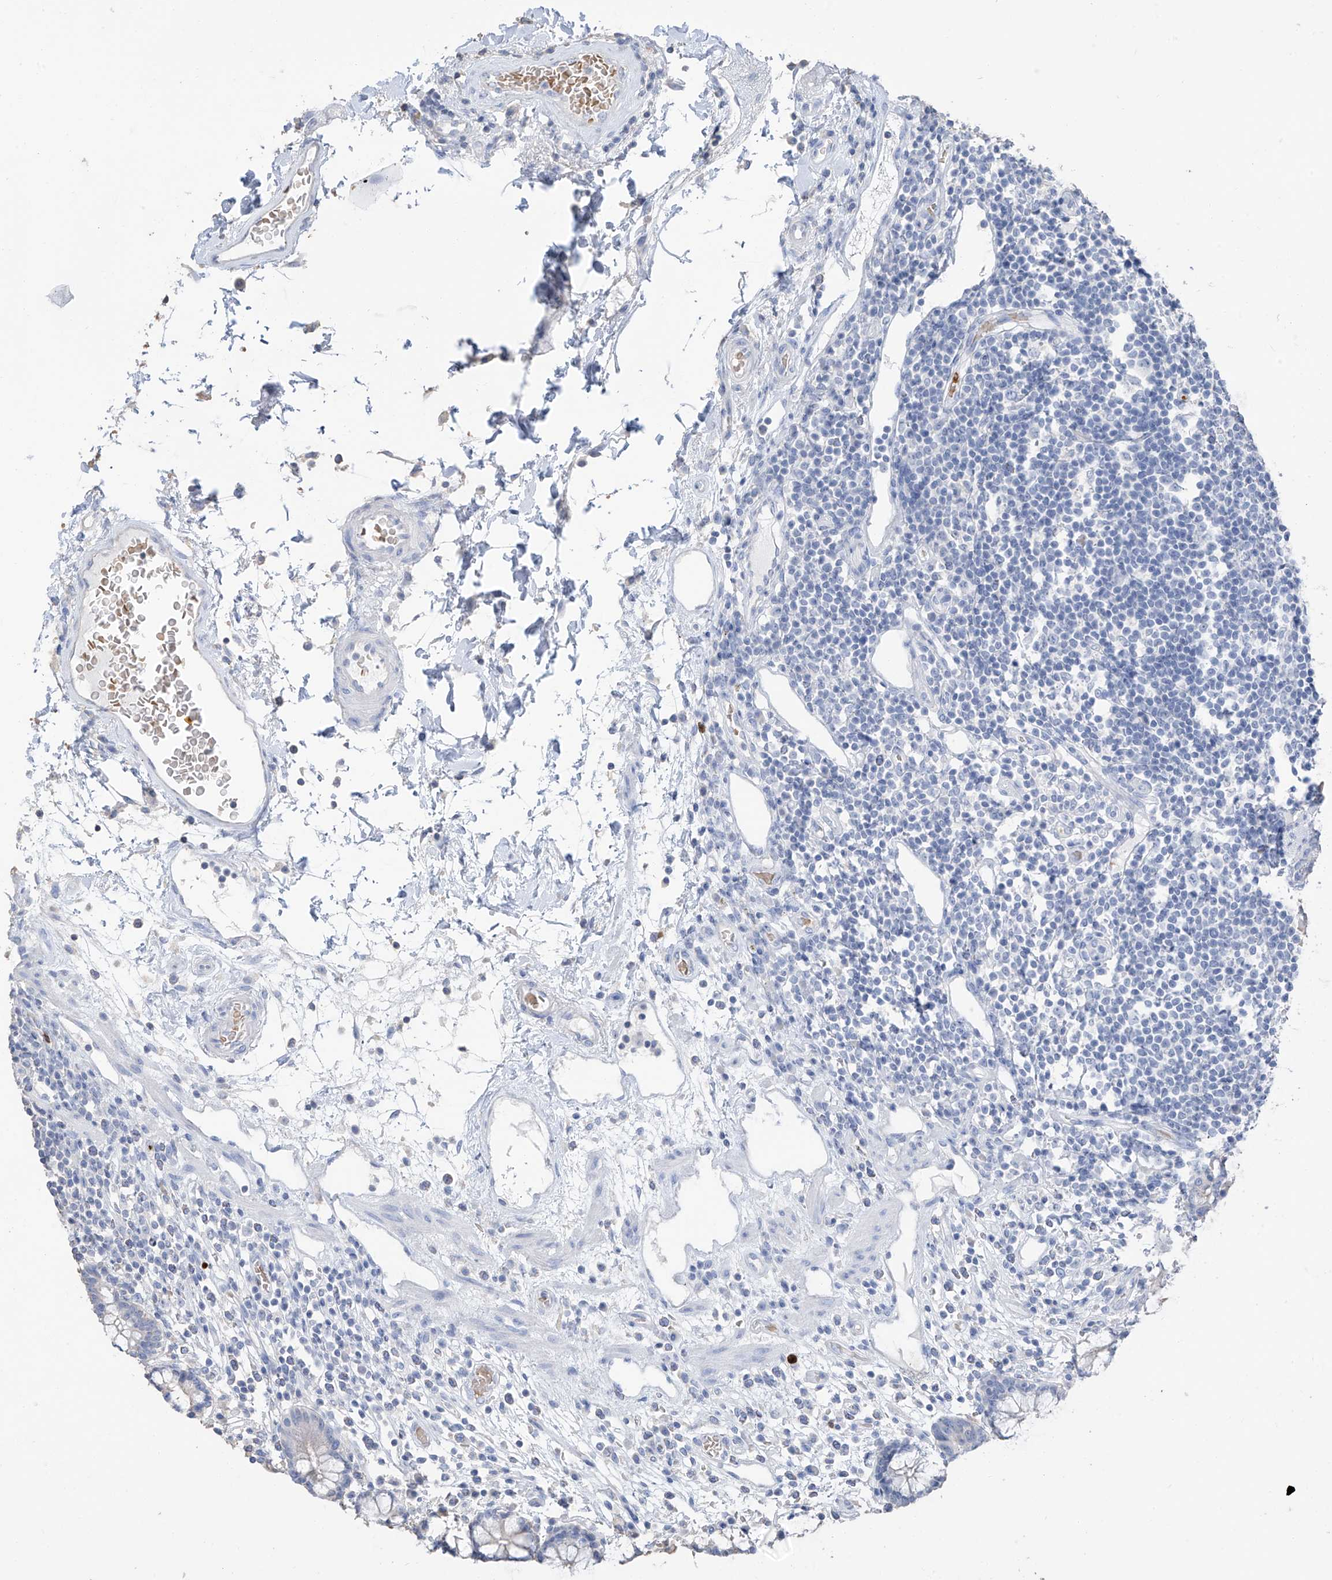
{"staining": {"intensity": "negative", "quantity": "none", "location": "none"}, "tissue": "colon", "cell_type": "Endothelial cells", "image_type": "normal", "snomed": [{"axis": "morphology", "description": "Normal tissue, NOS"}, {"axis": "topography", "description": "Colon"}], "caption": "Colon was stained to show a protein in brown. There is no significant expression in endothelial cells.", "gene": "PAFAH1B3", "patient": {"sex": "female", "age": 79}}